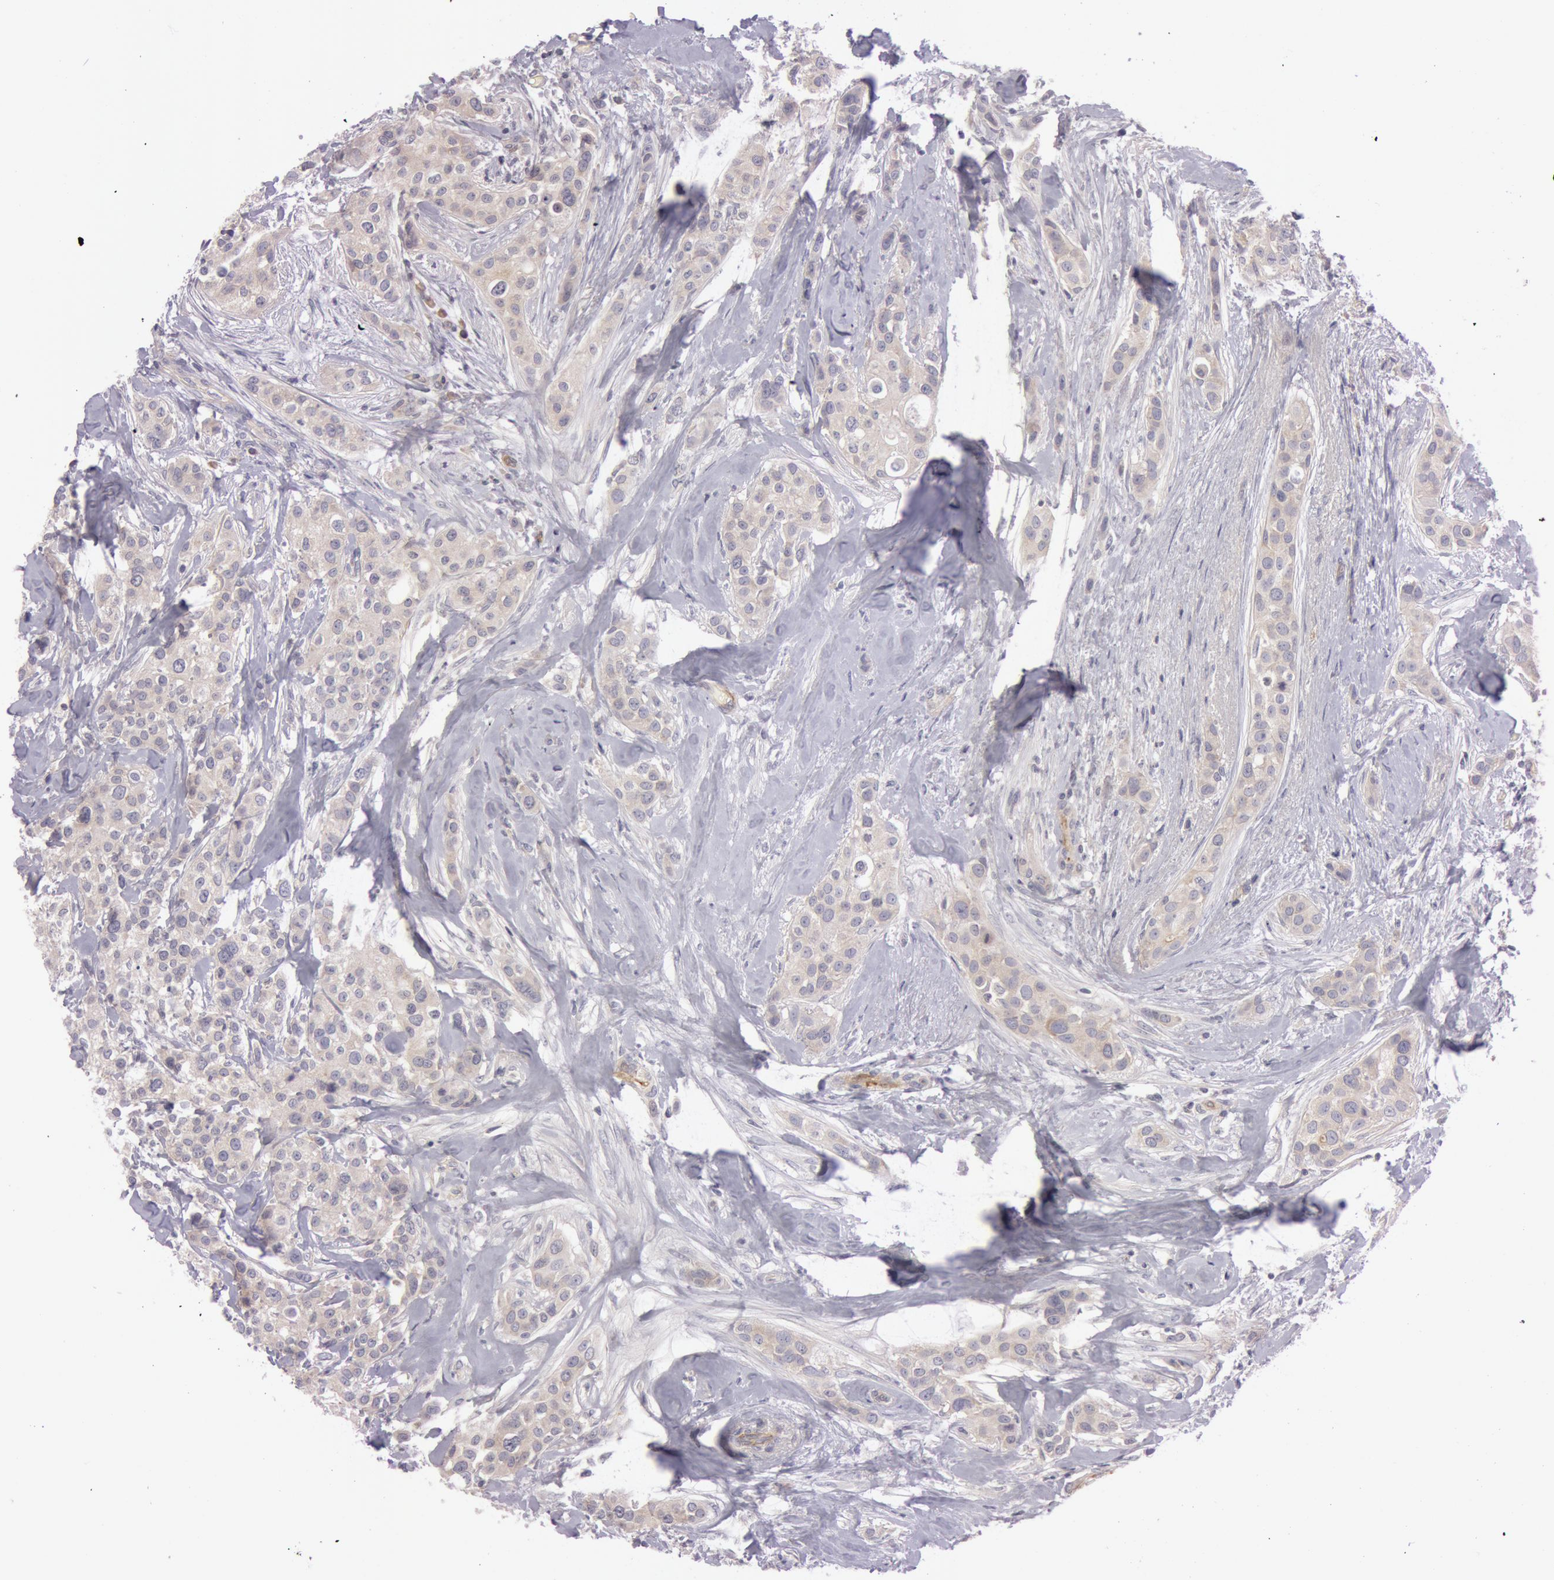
{"staining": {"intensity": "moderate", "quantity": ">75%", "location": "cytoplasmic/membranous"}, "tissue": "breast cancer", "cell_type": "Tumor cells", "image_type": "cancer", "snomed": [{"axis": "morphology", "description": "Duct carcinoma"}, {"axis": "topography", "description": "Breast"}], "caption": "High-power microscopy captured an immunohistochemistry (IHC) histopathology image of breast cancer, revealing moderate cytoplasmic/membranous positivity in approximately >75% of tumor cells.", "gene": "RALGAPA1", "patient": {"sex": "female", "age": 45}}